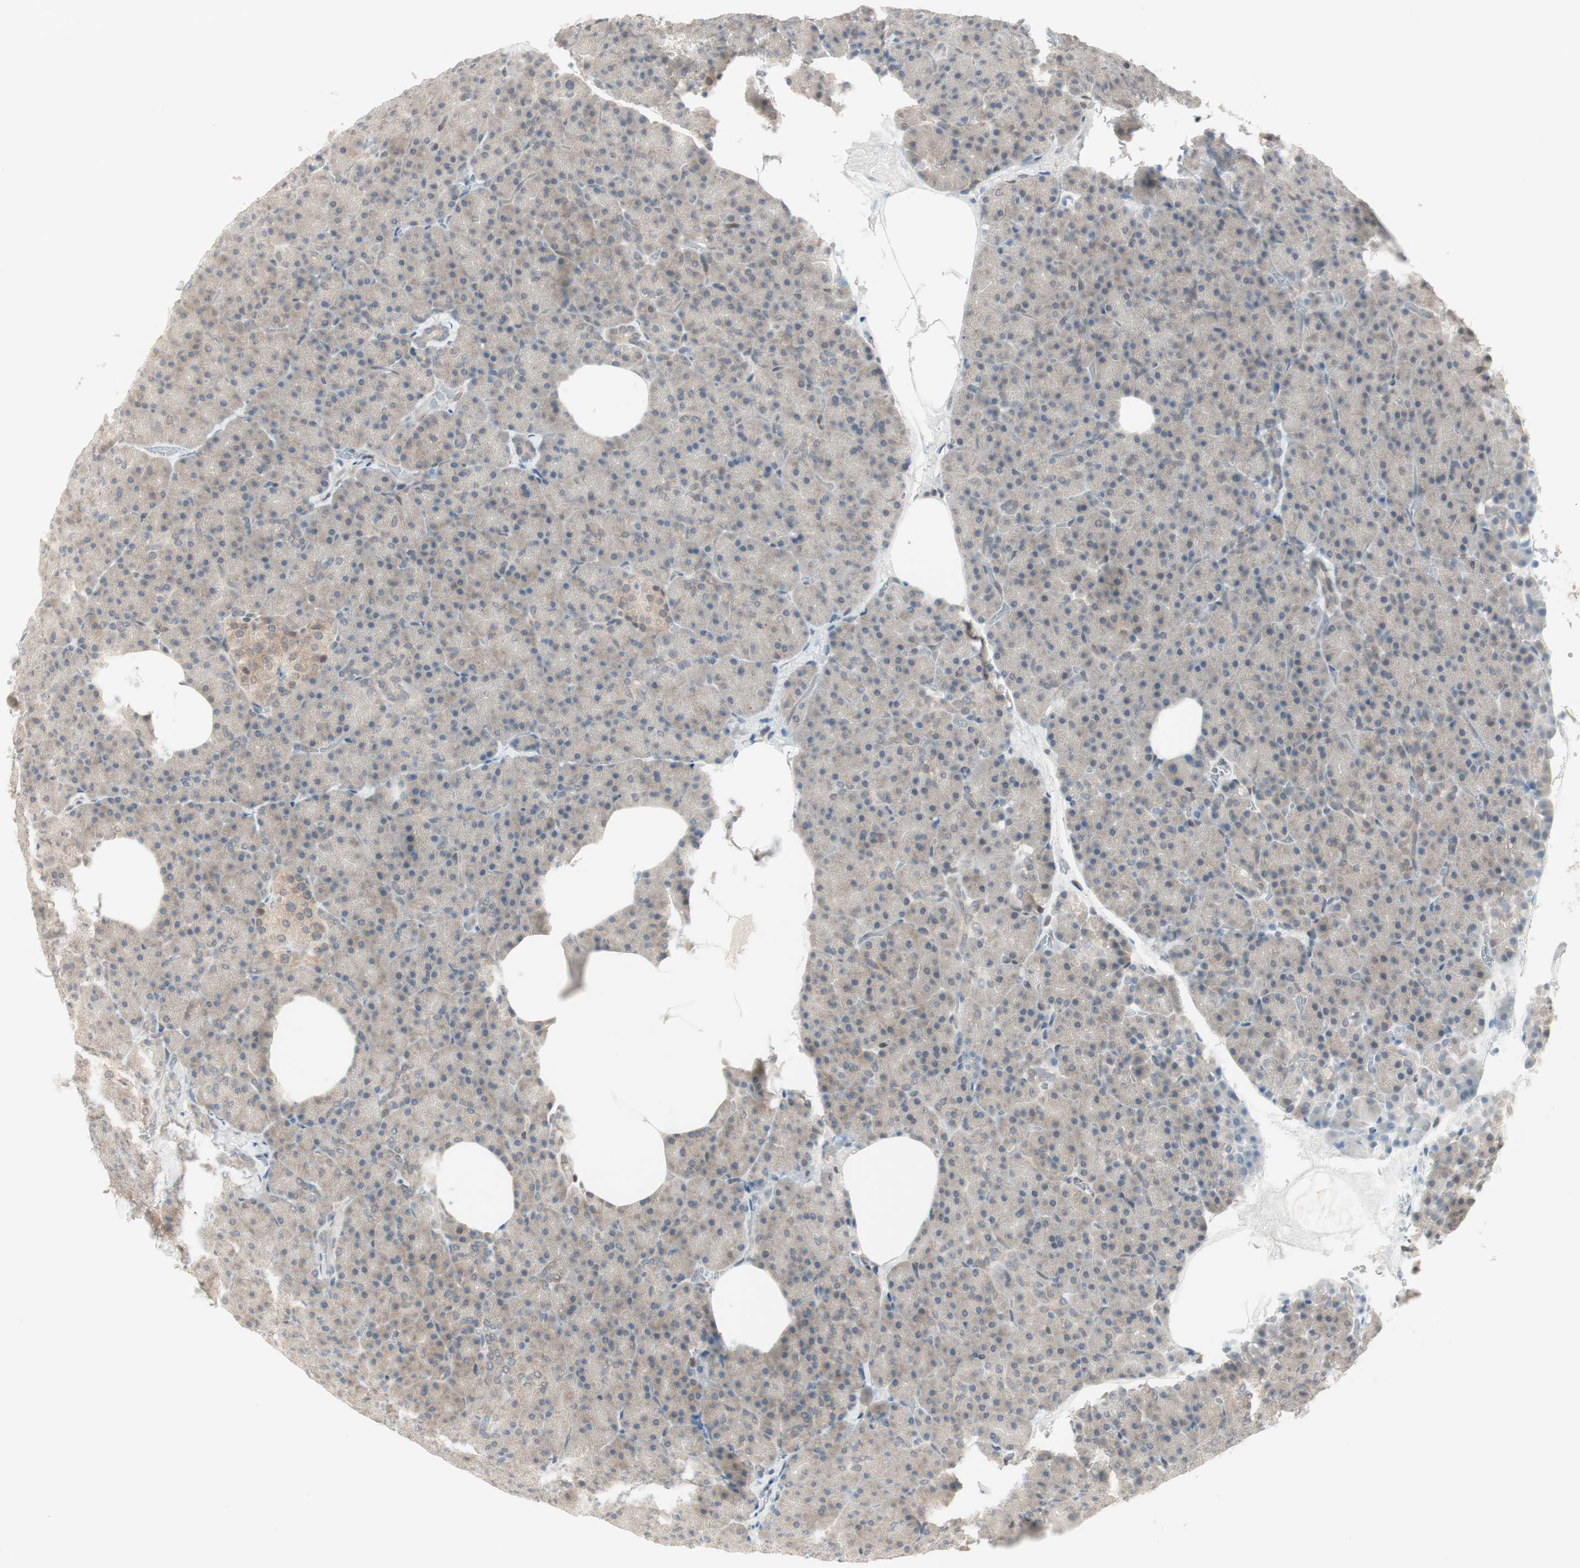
{"staining": {"intensity": "weak", "quantity": "<25%", "location": "cytoplasmic/membranous"}, "tissue": "pancreas", "cell_type": "Exocrine glandular cells", "image_type": "normal", "snomed": [{"axis": "morphology", "description": "Normal tissue, NOS"}, {"axis": "topography", "description": "Pancreas"}], "caption": "Immunohistochemical staining of normal human pancreas displays no significant positivity in exocrine glandular cells.", "gene": "UBE2I", "patient": {"sex": "female", "age": 35}}